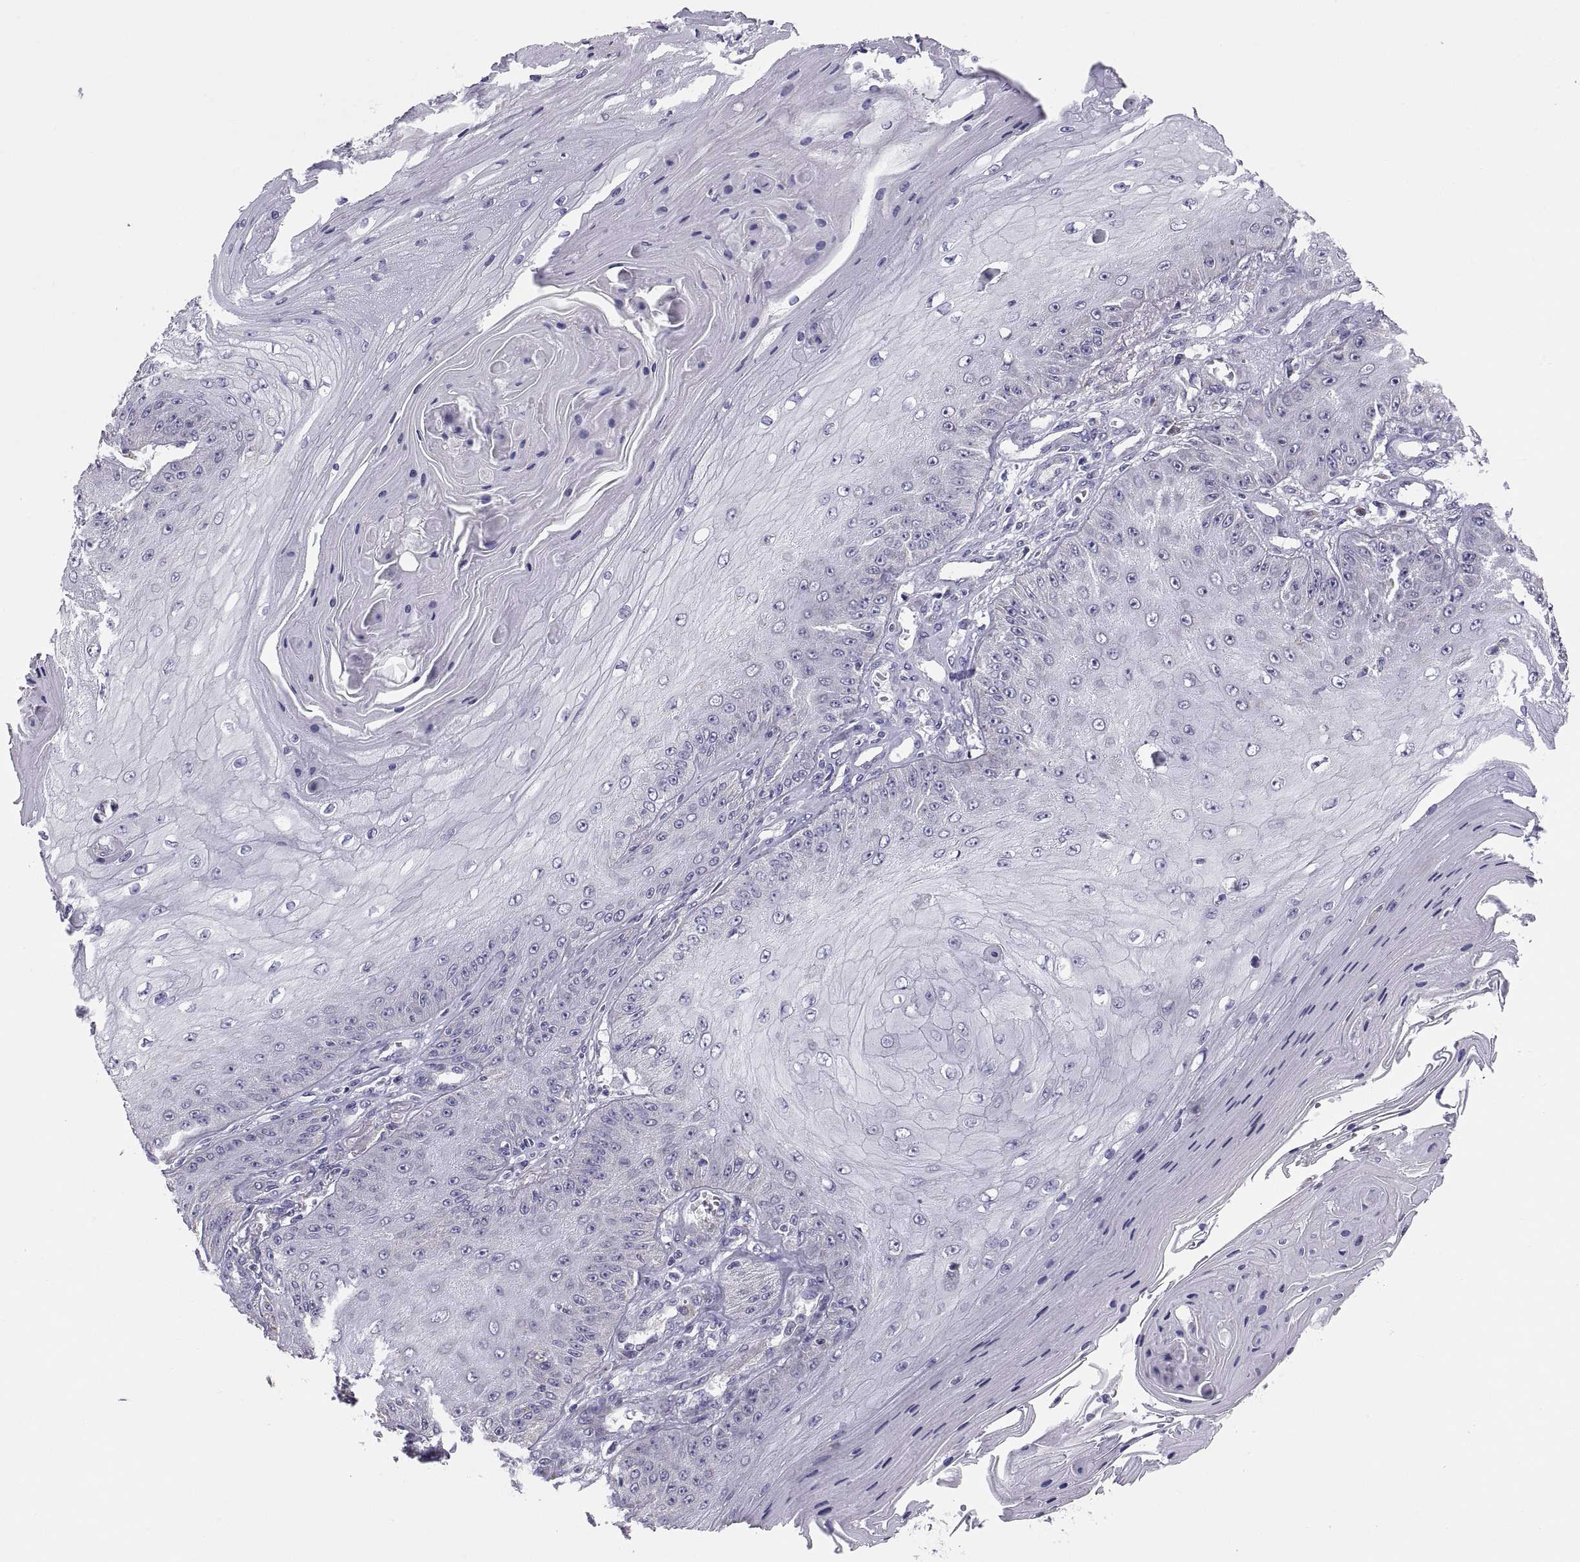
{"staining": {"intensity": "negative", "quantity": "none", "location": "none"}, "tissue": "skin cancer", "cell_type": "Tumor cells", "image_type": "cancer", "snomed": [{"axis": "morphology", "description": "Squamous cell carcinoma, NOS"}, {"axis": "topography", "description": "Skin"}], "caption": "DAB immunohistochemical staining of human skin cancer (squamous cell carcinoma) demonstrates no significant positivity in tumor cells. (IHC, brightfield microscopy, high magnification).", "gene": "TNNC1", "patient": {"sex": "male", "age": 70}}